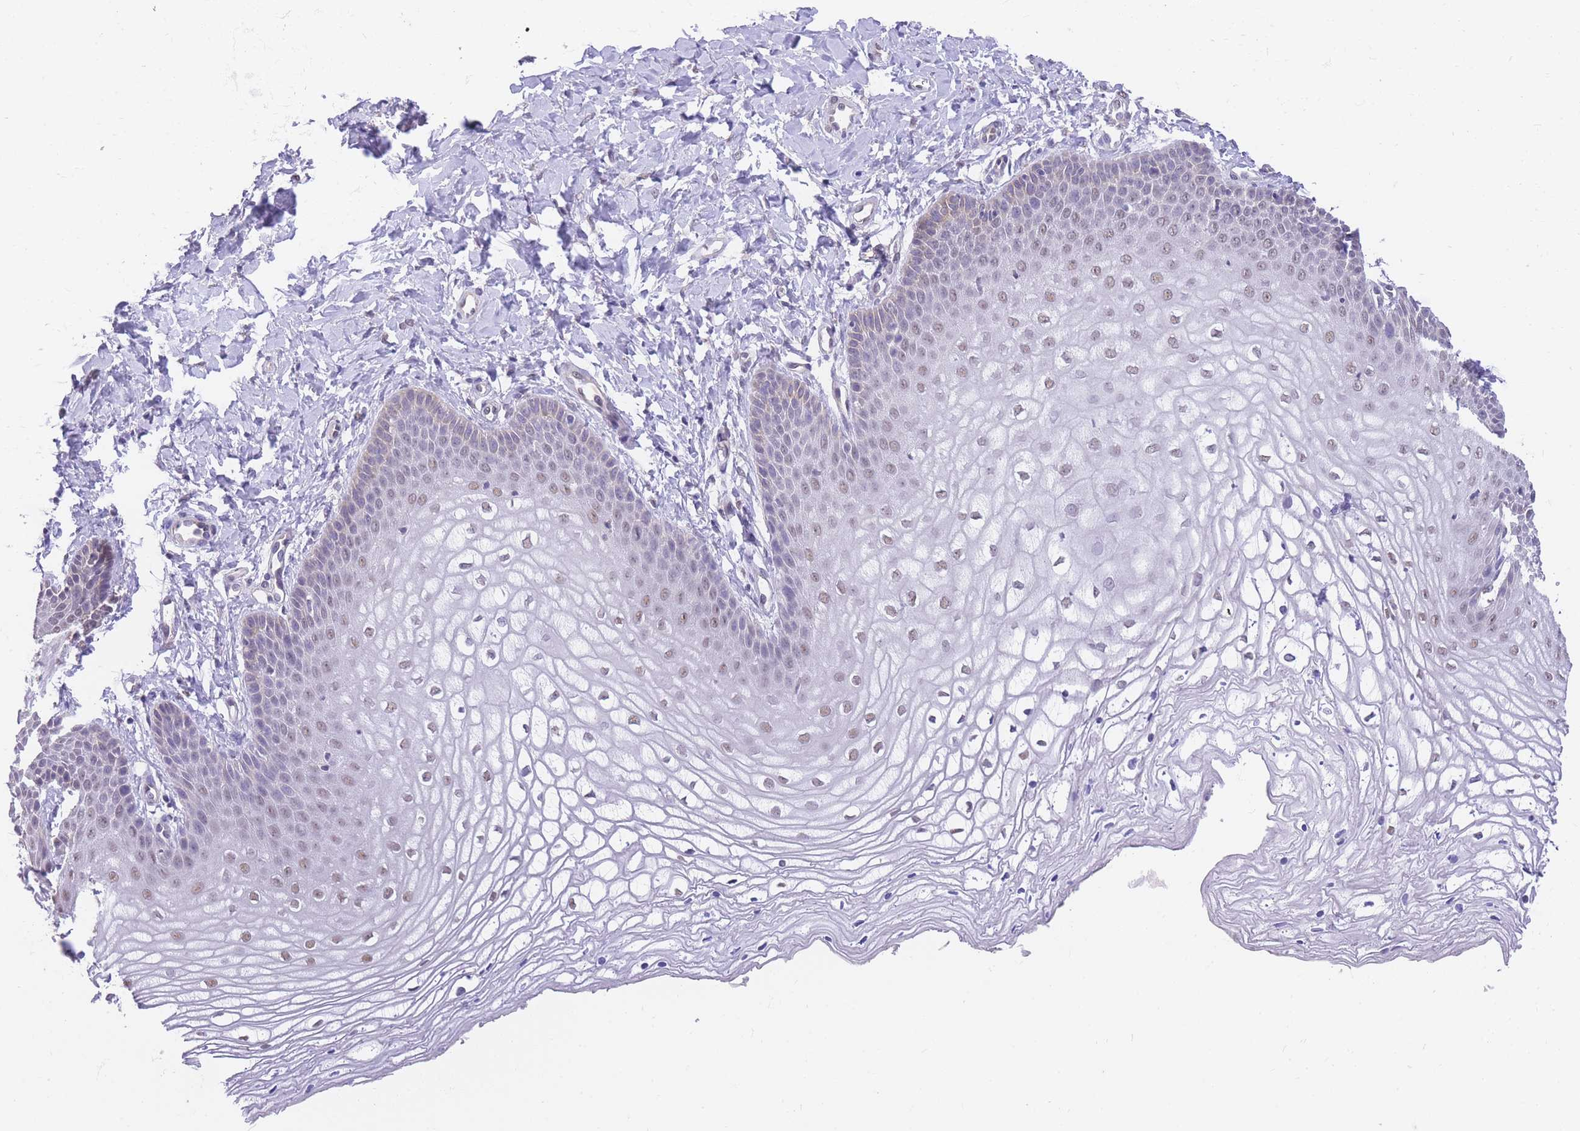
{"staining": {"intensity": "weak", "quantity": "<25%", "location": "nuclear"}, "tissue": "vagina", "cell_type": "Squamous epithelial cells", "image_type": "normal", "snomed": [{"axis": "morphology", "description": "Normal tissue, NOS"}, {"axis": "topography", "description": "Vagina"}], "caption": "High power microscopy image of an immunohistochemistry (IHC) photomicrograph of unremarkable vagina, revealing no significant positivity in squamous epithelial cells.", "gene": "S100PBP", "patient": {"sex": "female", "age": 68}}